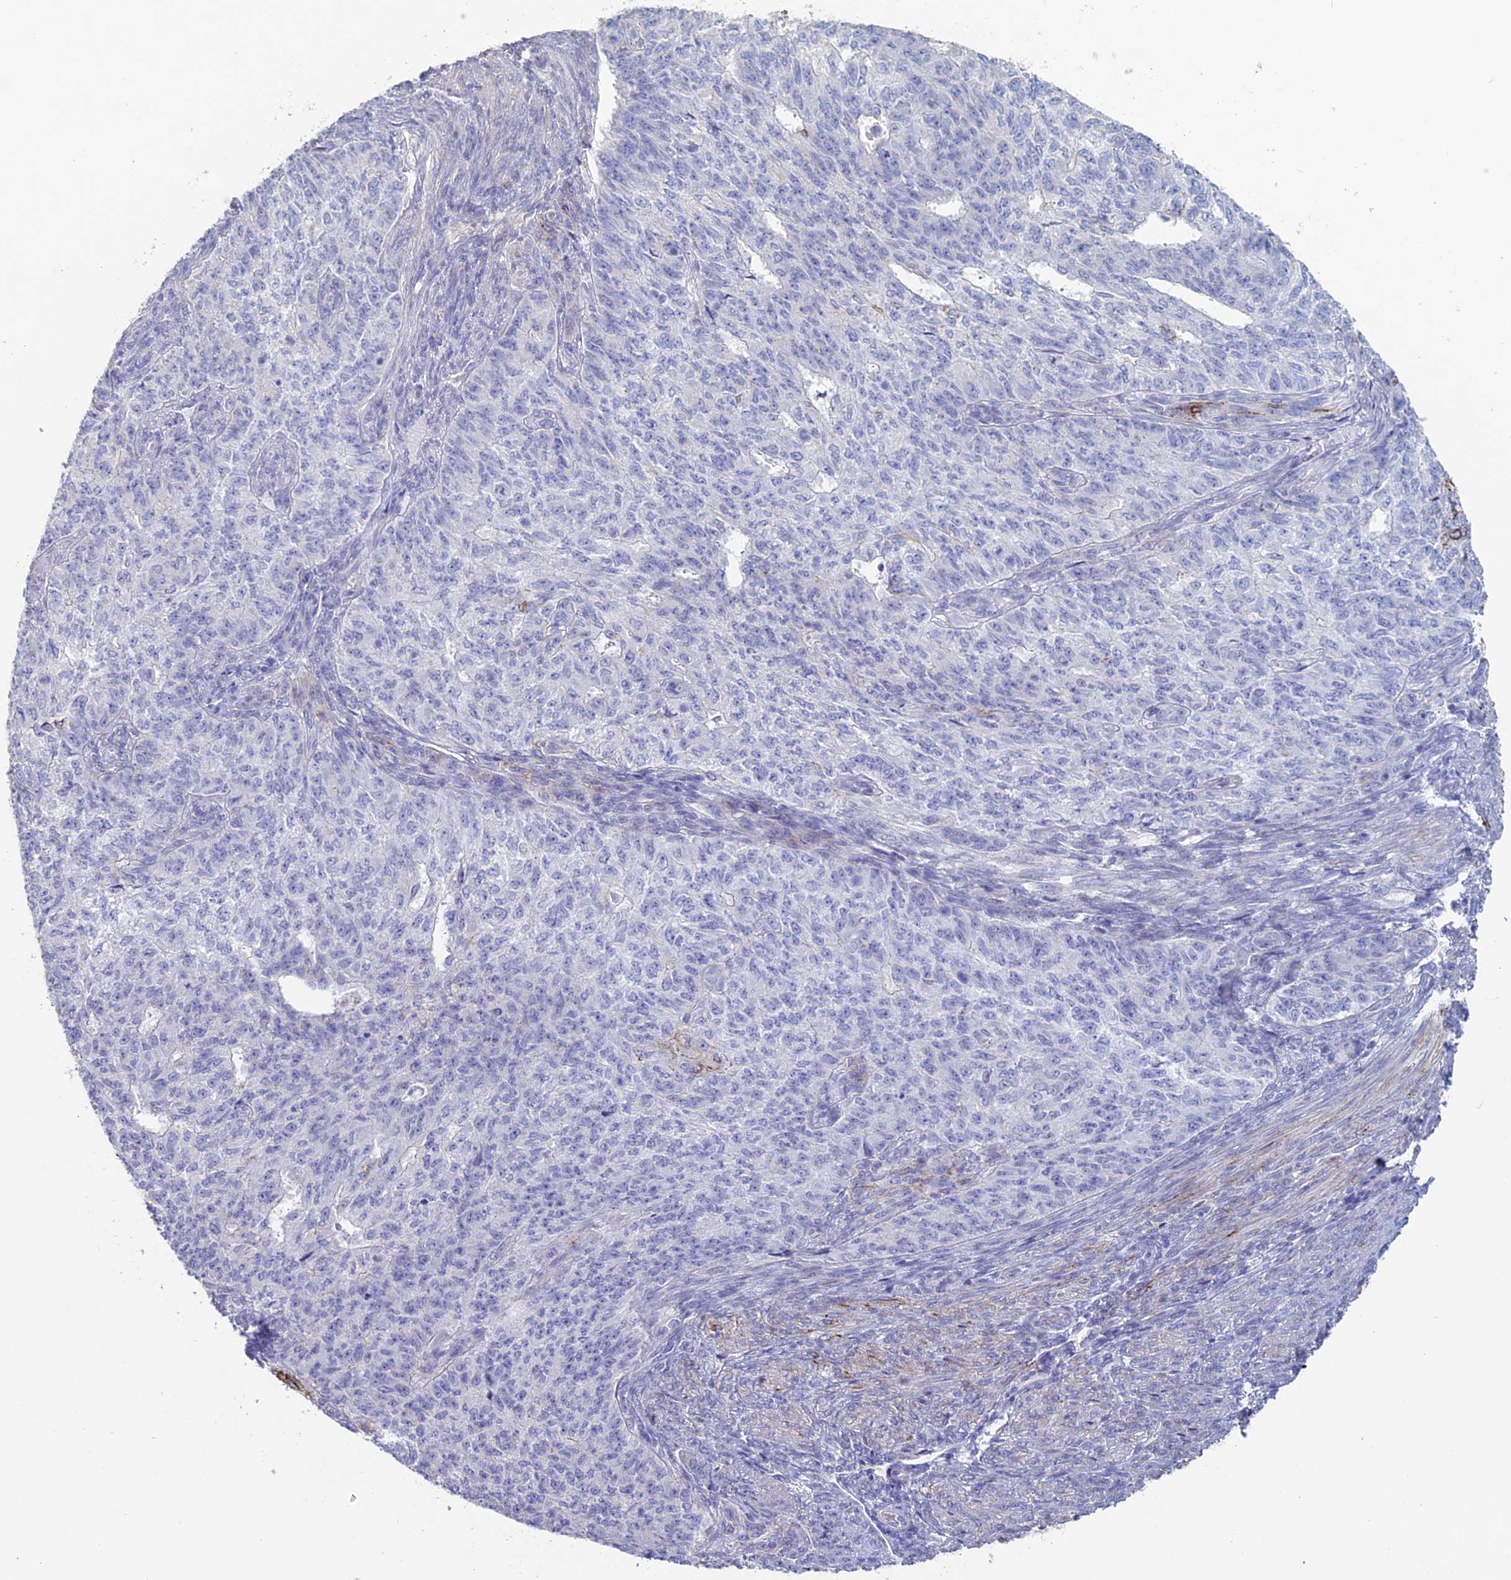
{"staining": {"intensity": "negative", "quantity": "none", "location": "none"}, "tissue": "endometrial cancer", "cell_type": "Tumor cells", "image_type": "cancer", "snomed": [{"axis": "morphology", "description": "Adenocarcinoma, NOS"}, {"axis": "topography", "description": "Endometrium"}], "caption": "A high-resolution micrograph shows immunohistochemistry staining of endometrial cancer (adenocarcinoma), which shows no significant positivity in tumor cells.", "gene": "NCAM1", "patient": {"sex": "female", "age": 32}}